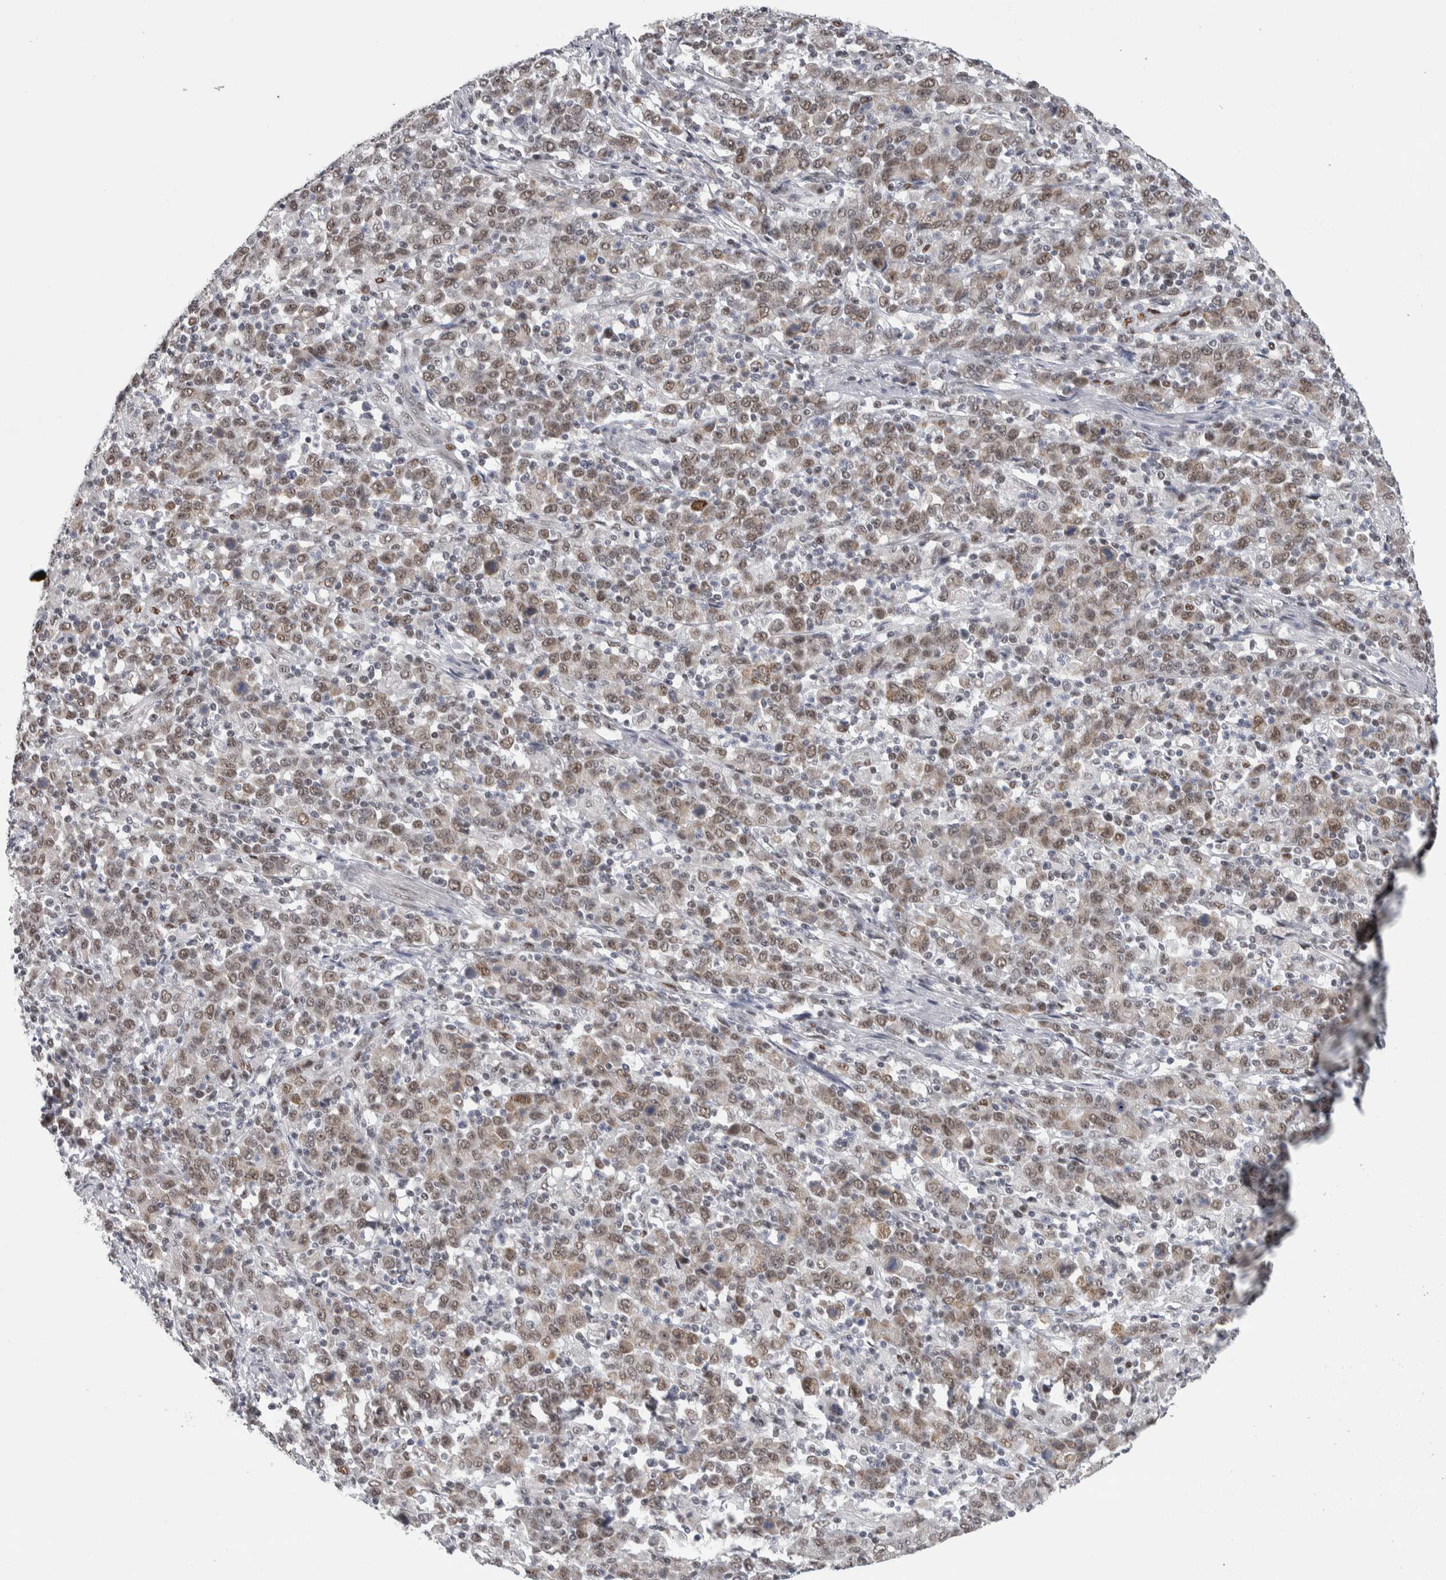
{"staining": {"intensity": "weak", "quantity": "25%-75%", "location": "nuclear"}, "tissue": "stomach cancer", "cell_type": "Tumor cells", "image_type": "cancer", "snomed": [{"axis": "morphology", "description": "Adenocarcinoma, NOS"}, {"axis": "topography", "description": "Stomach, upper"}], "caption": "Approximately 25%-75% of tumor cells in stomach cancer display weak nuclear protein staining as visualized by brown immunohistochemical staining.", "gene": "HEXIM2", "patient": {"sex": "male", "age": 69}}